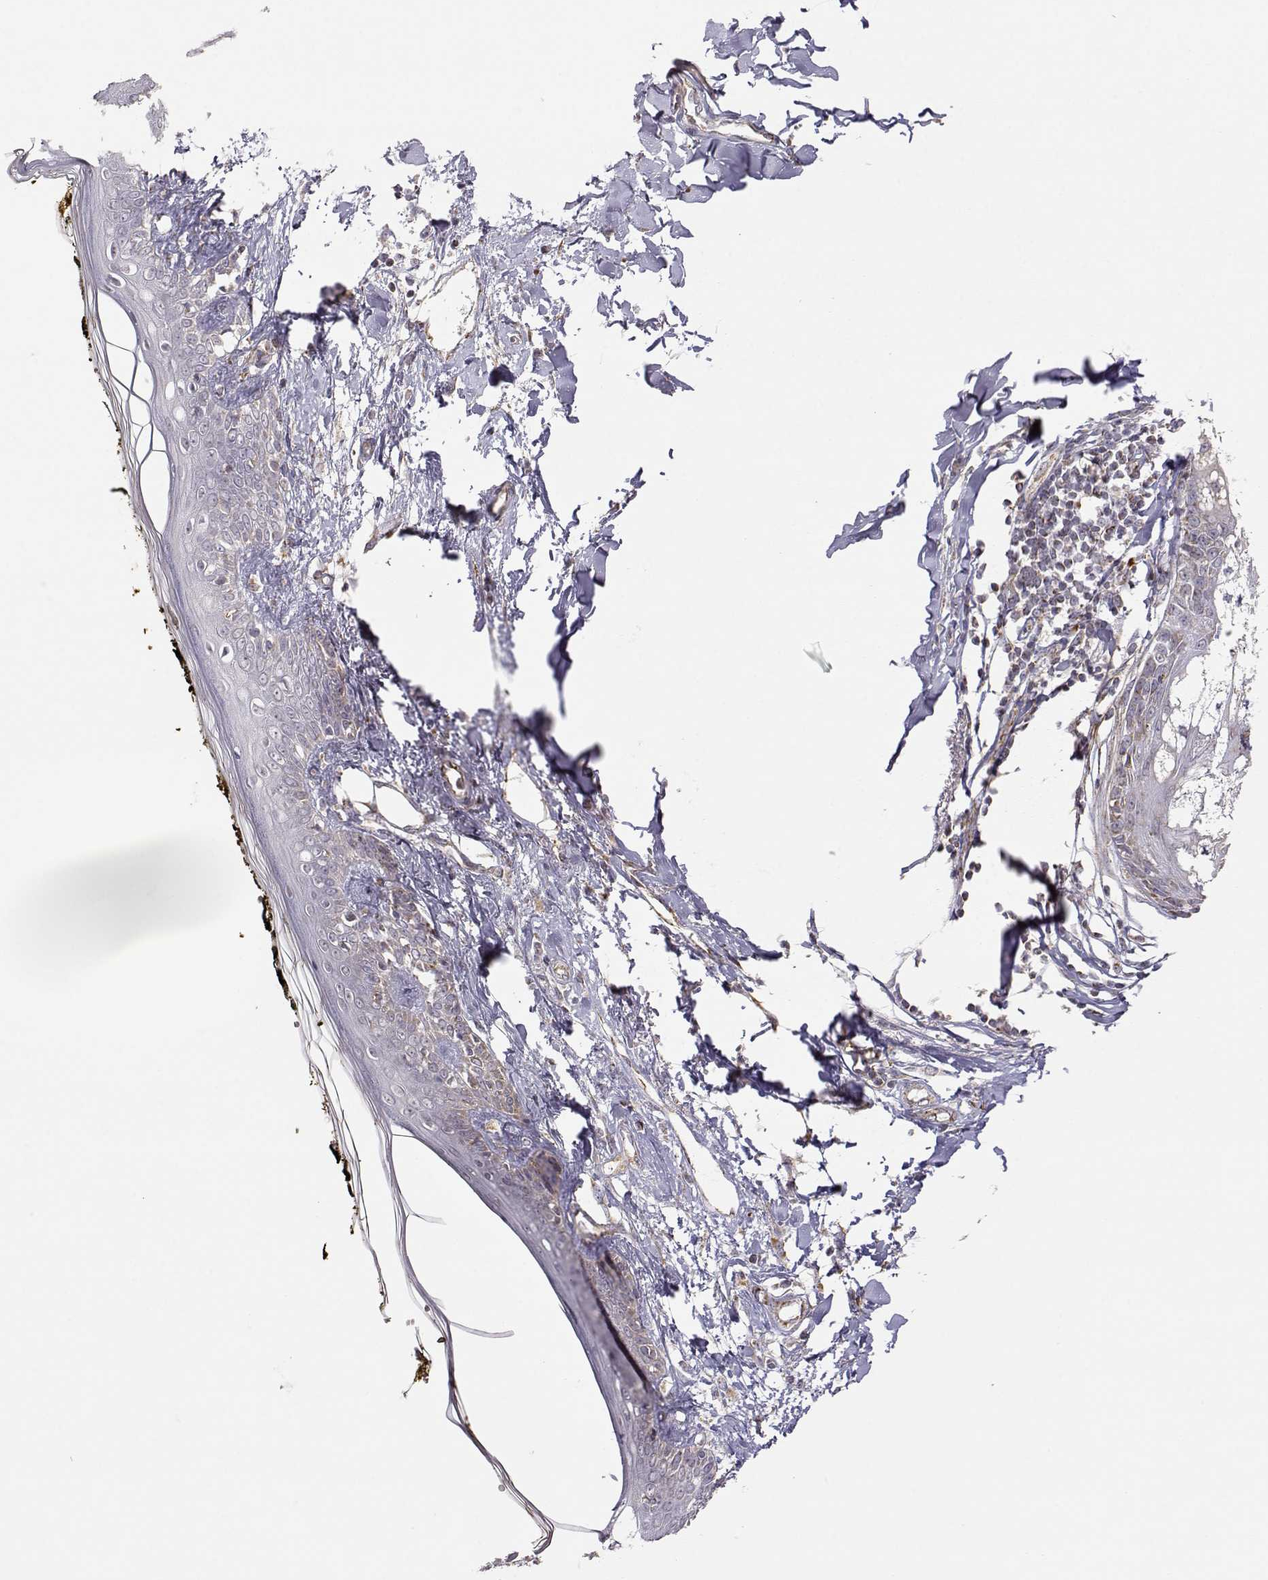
{"staining": {"intensity": "negative", "quantity": "none", "location": "none"}, "tissue": "skin", "cell_type": "Fibroblasts", "image_type": "normal", "snomed": [{"axis": "morphology", "description": "Normal tissue, NOS"}, {"axis": "topography", "description": "Skin"}], "caption": "There is no significant staining in fibroblasts of skin. (Brightfield microscopy of DAB immunohistochemistry at high magnification).", "gene": "EXOG", "patient": {"sex": "male", "age": 76}}